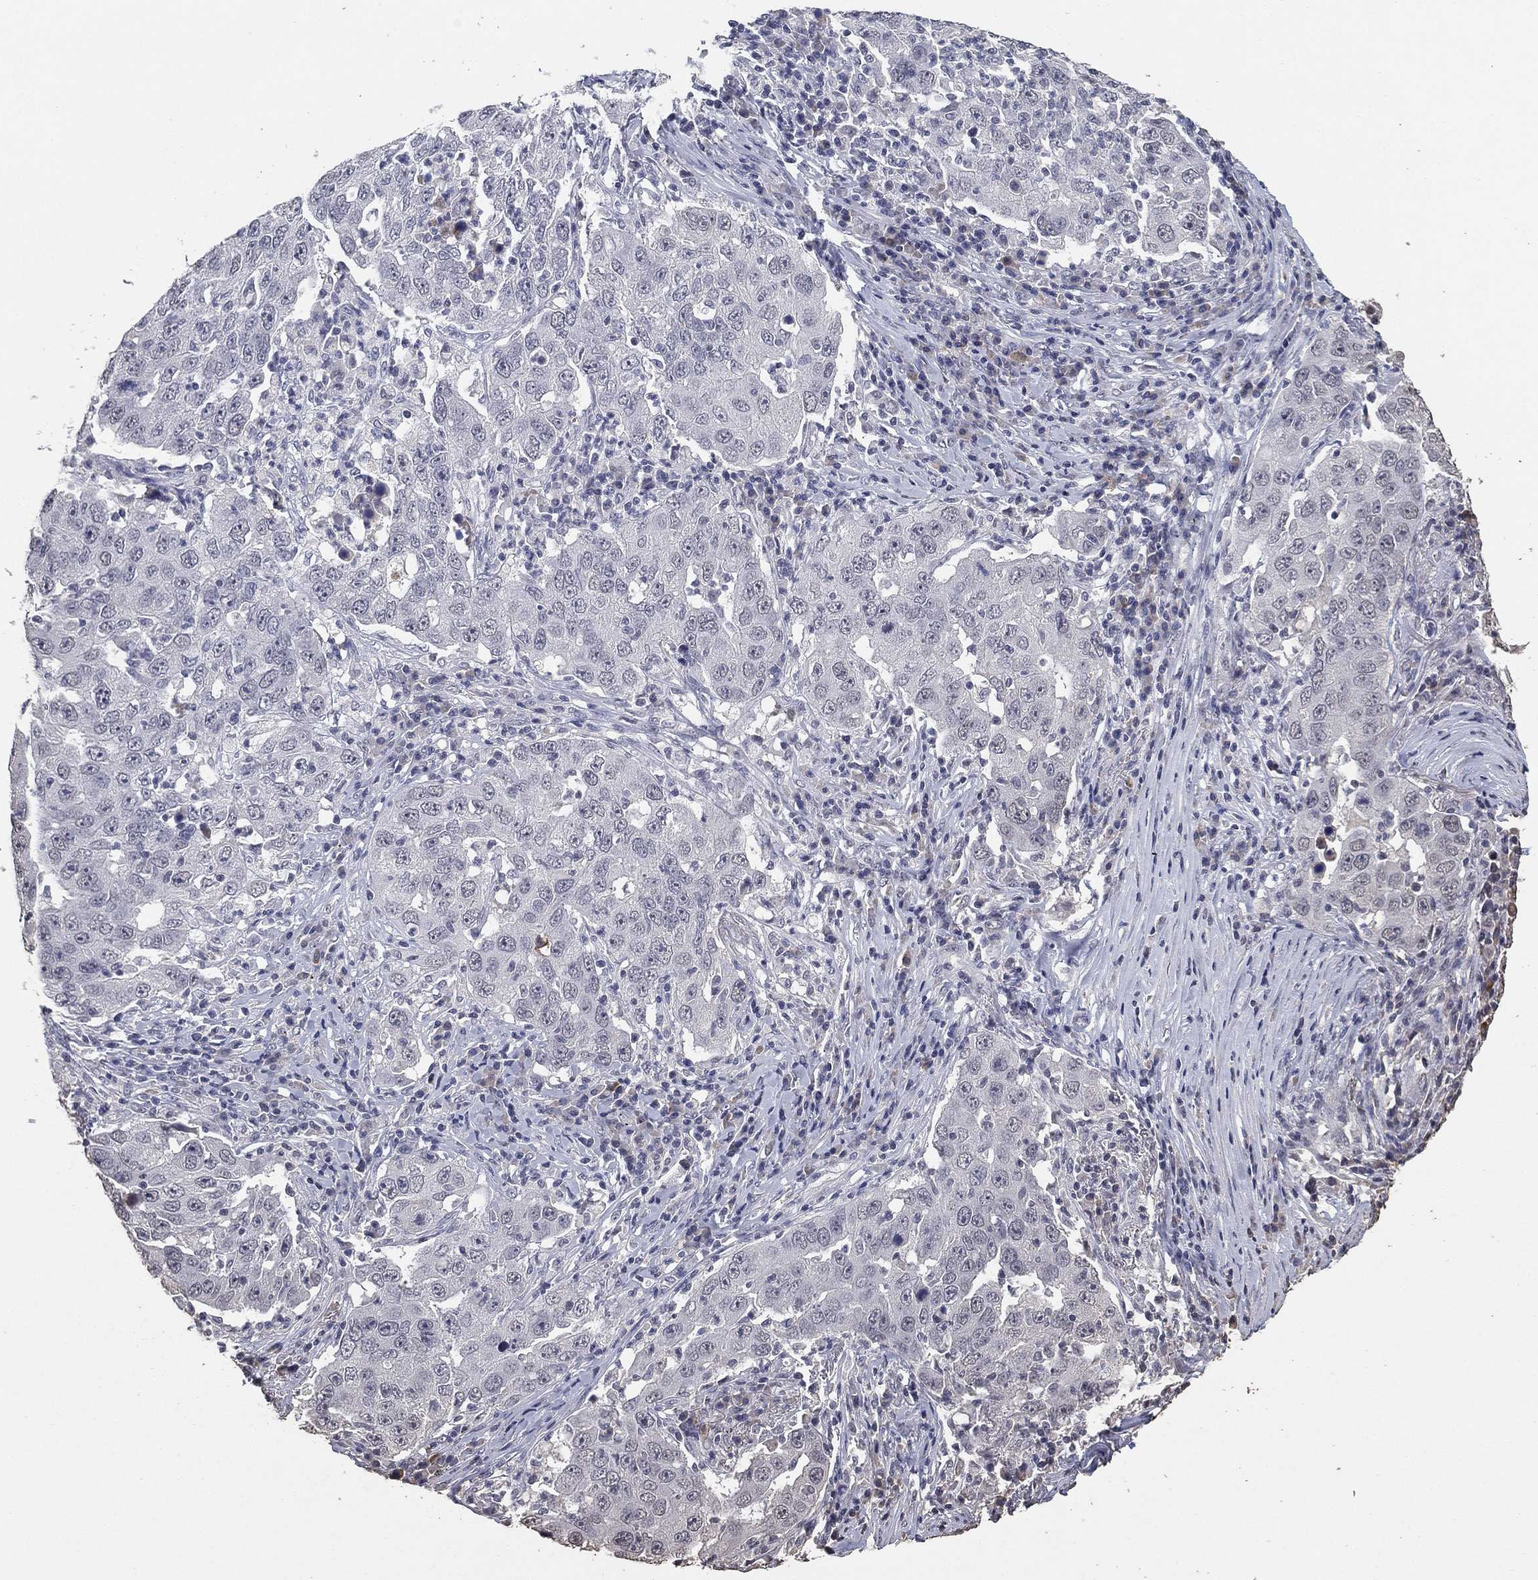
{"staining": {"intensity": "negative", "quantity": "none", "location": "none"}, "tissue": "lung cancer", "cell_type": "Tumor cells", "image_type": "cancer", "snomed": [{"axis": "morphology", "description": "Adenocarcinoma, NOS"}, {"axis": "topography", "description": "Lung"}], "caption": "IHC micrograph of human adenocarcinoma (lung) stained for a protein (brown), which exhibits no positivity in tumor cells.", "gene": "DSG1", "patient": {"sex": "male", "age": 73}}